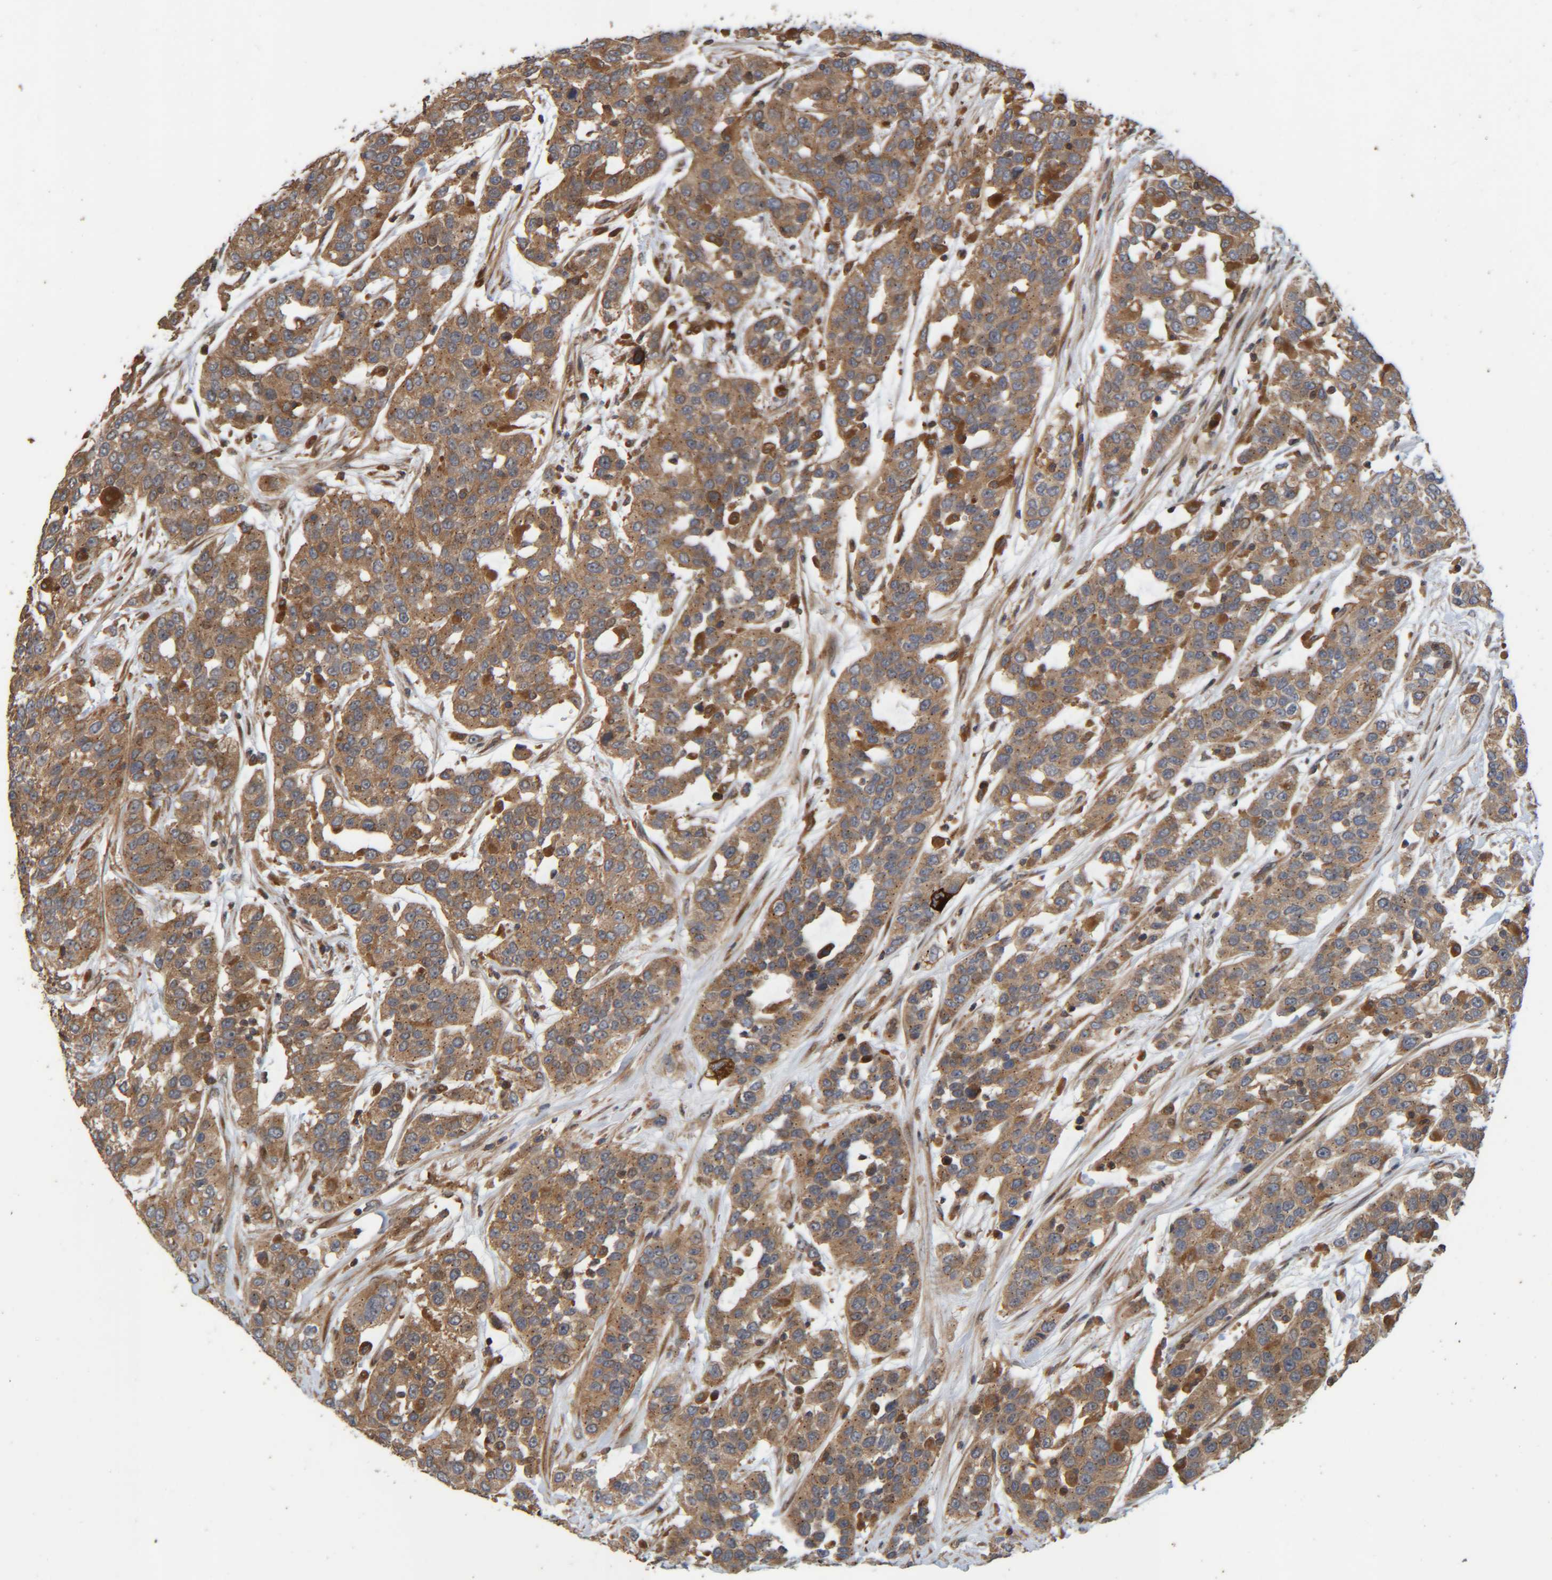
{"staining": {"intensity": "moderate", "quantity": ">75%", "location": "cytoplasmic/membranous"}, "tissue": "urothelial cancer", "cell_type": "Tumor cells", "image_type": "cancer", "snomed": [{"axis": "morphology", "description": "Urothelial carcinoma, High grade"}, {"axis": "topography", "description": "Urinary bladder"}], "caption": "Immunohistochemical staining of human urothelial carcinoma (high-grade) reveals moderate cytoplasmic/membranous protein staining in approximately >75% of tumor cells.", "gene": "CCDC57", "patient": {"sex": "female", "age": 80}}